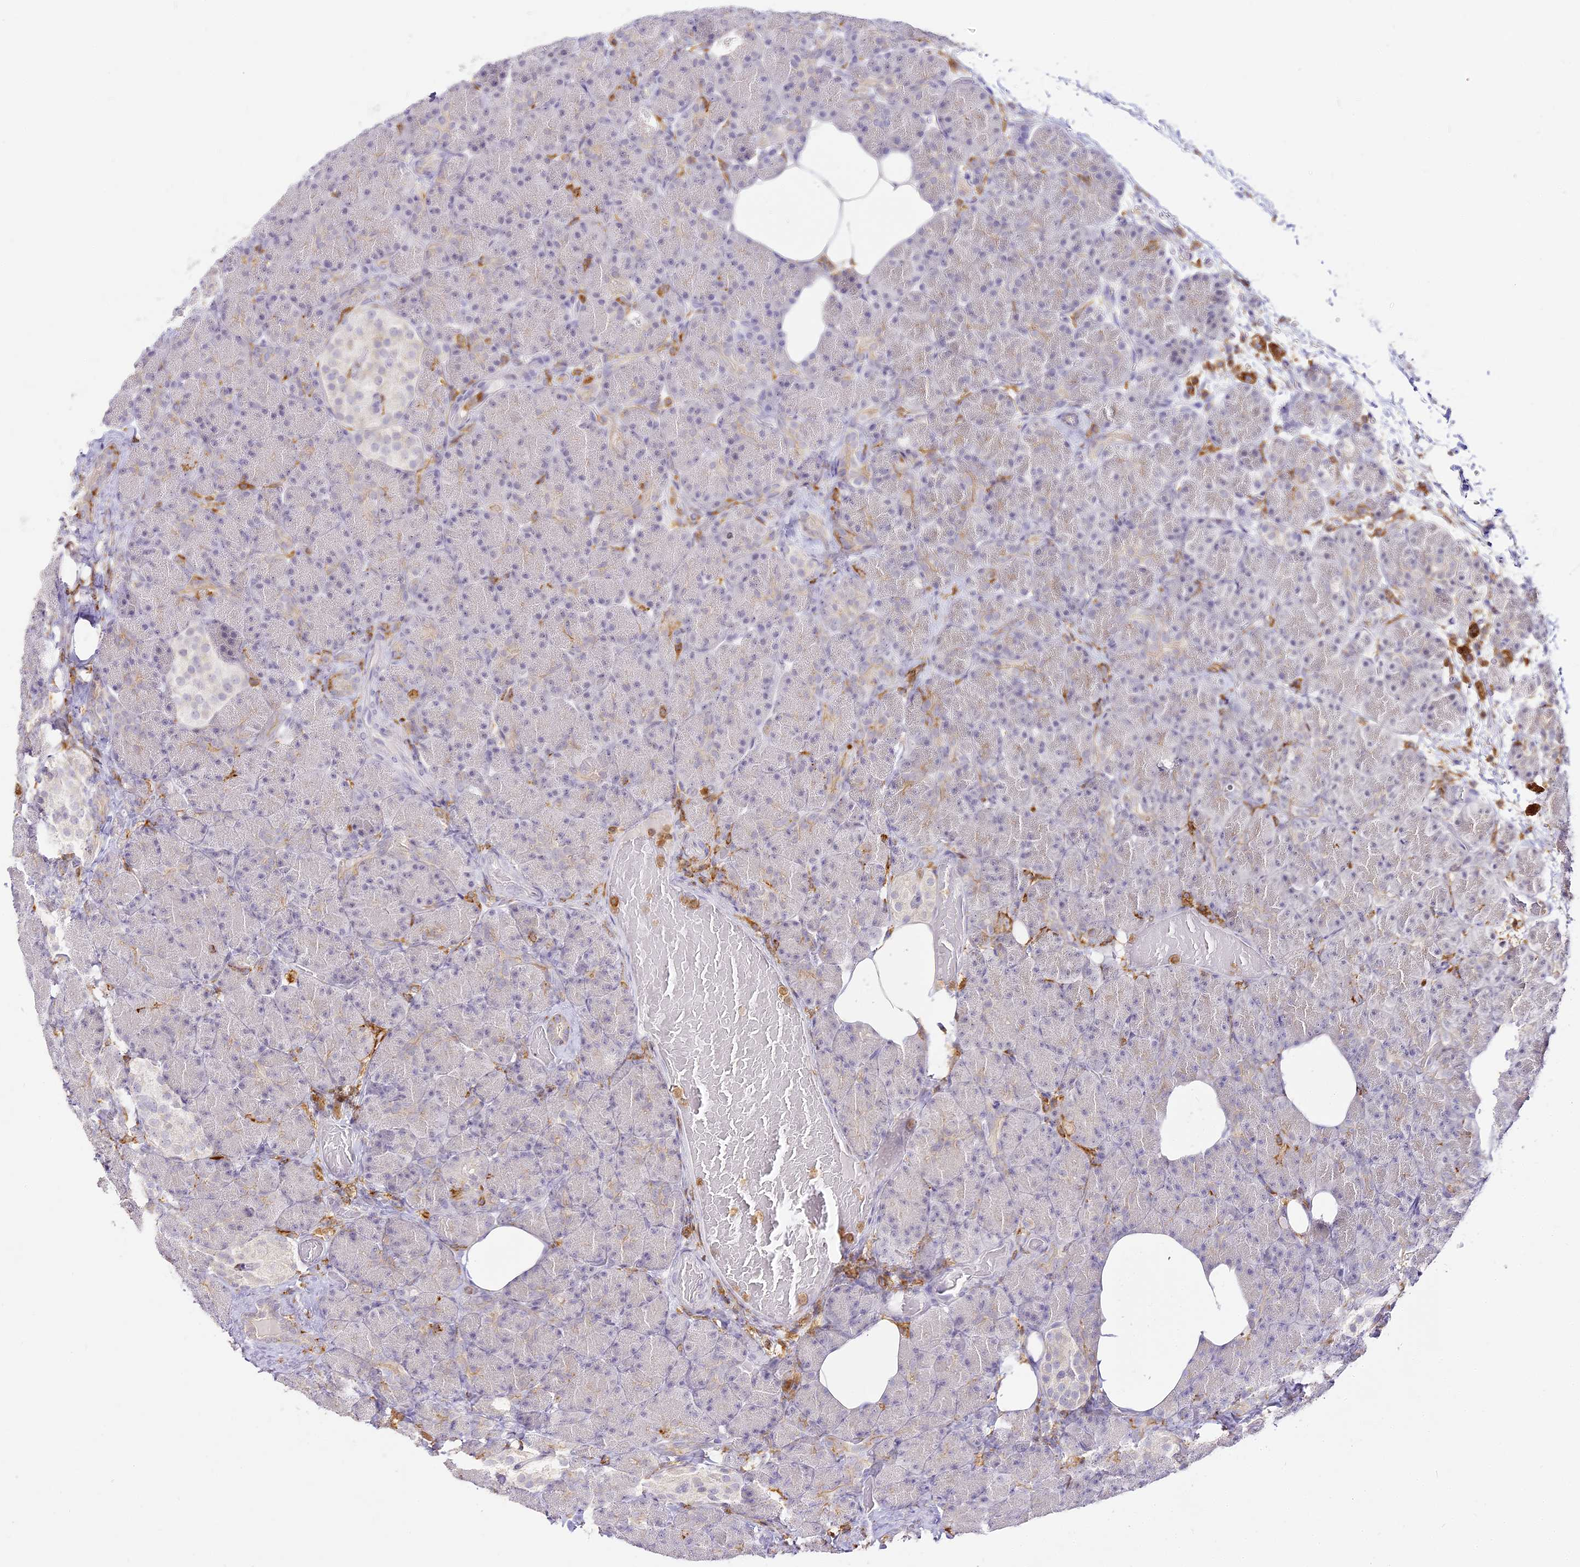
{"staining": {"intensity": "negative", "quantity": "none", "location": "none"}, "tissue": "pancreas", "cell_type": "Exocrine glandular cells", "image_type": "normal", "snomed": [{"axis": "morphology", "description": "Normal tissue, NOS"}, {"axis": "topography", "description": "Pancreas"}], "caption": "This is a histopathology image of immunohistochemistry (IHC) staining of benign pancreas, which shows no expression in exocrine glandular cells.", "gene": "DOCK2", "patient": {"sex": "female", "age": 43}}